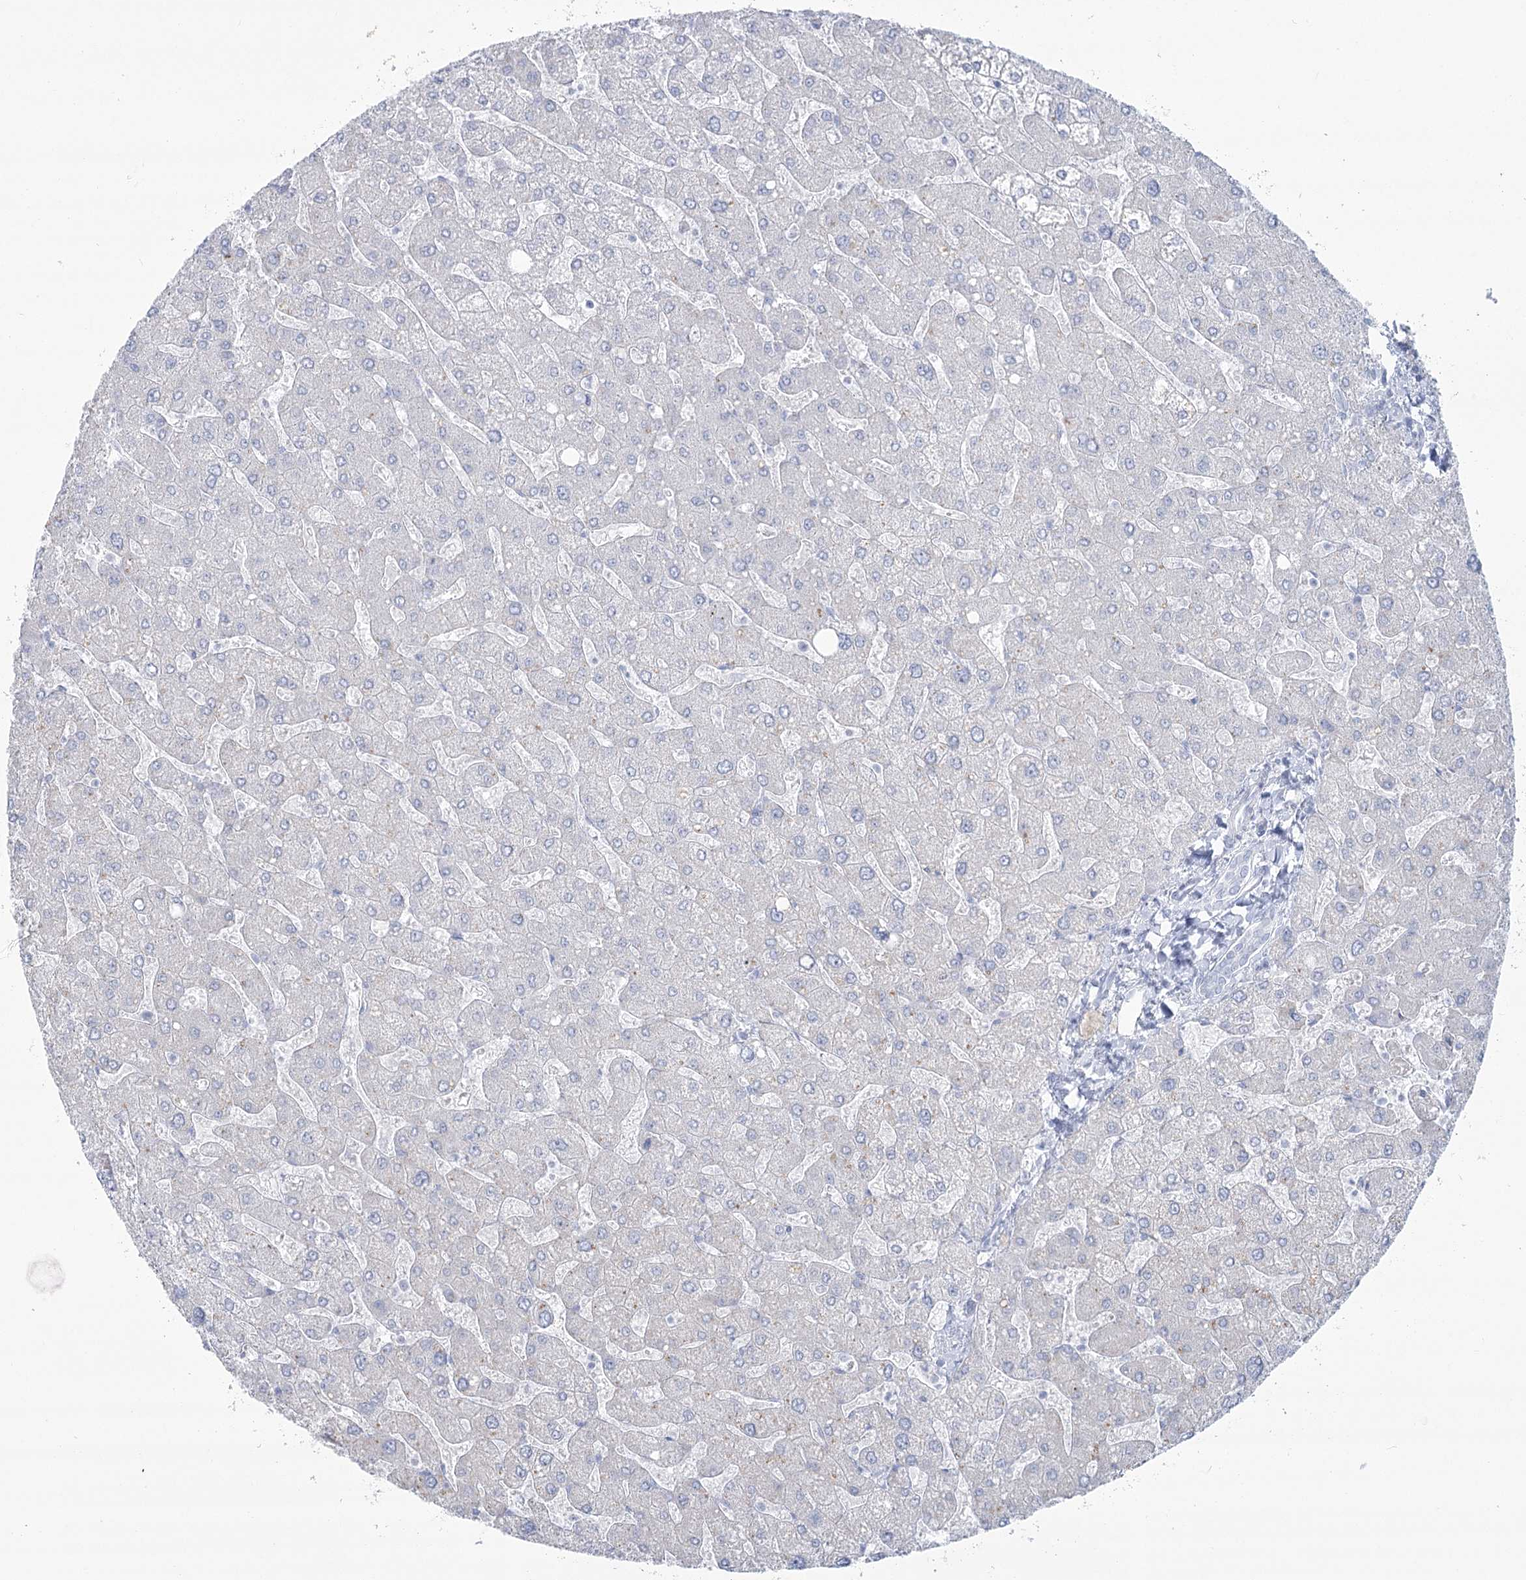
{"staining": {"intensity": "negative", "quantity": "none", "location": "none"}, "tissue": "liver", "cell_type": "Cholangiocytes", "image_type": "normal", "snomed": [{"axis": "morphology", "description": "Normal tissue, NOS"}, {"axis": "topography", "description": "Liver"}], "caption": "Liver was stained to show a protein in brown. There is no significant staining in cholangiocytes. (Brightfield microscopy of DAB (3,3'-diaminobenzidine) IHC at high magnification).", "gene": "ZNF843", "patient": {"sex": "male", "age": 55}}